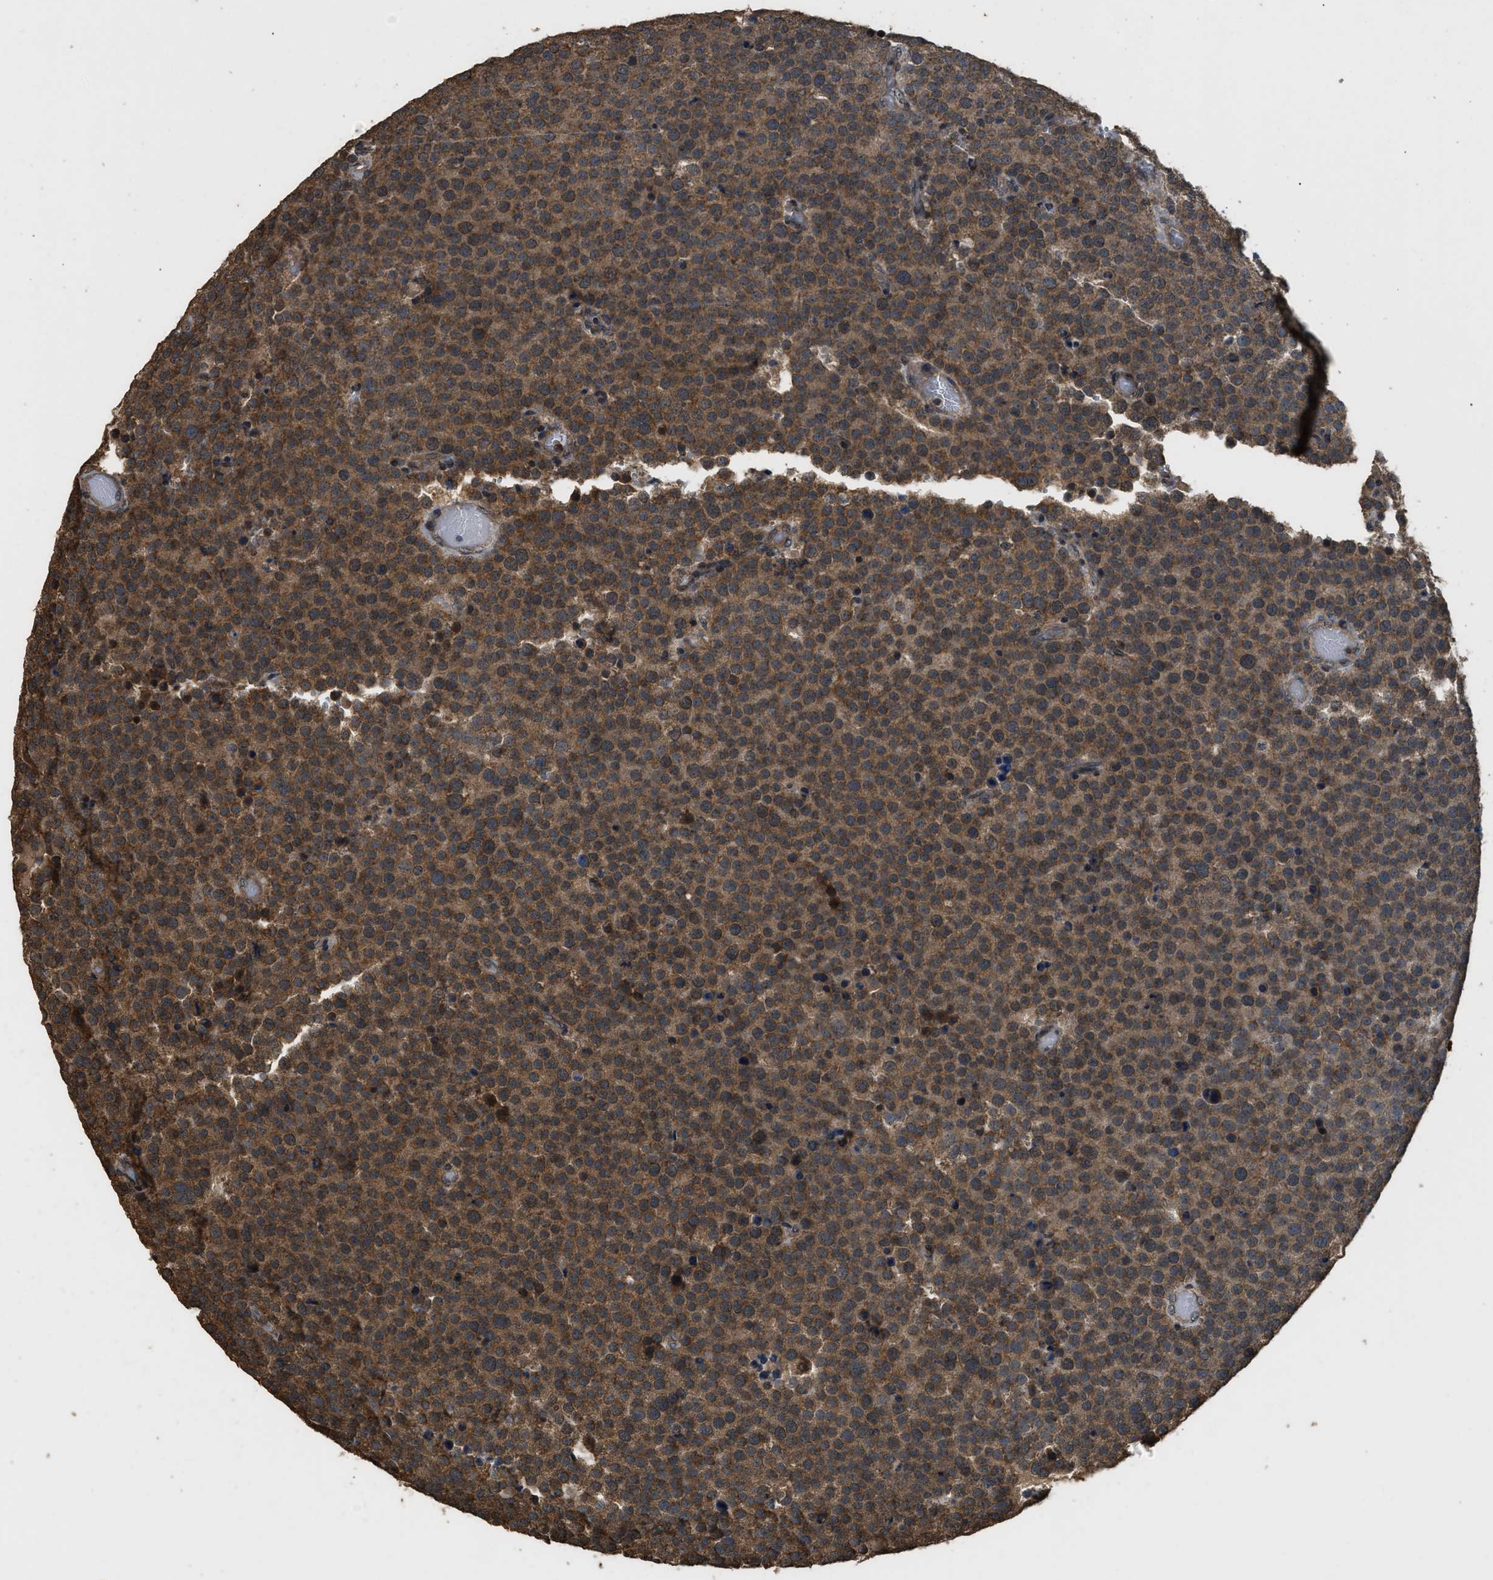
{"staining": {"intensity": "moderate", "quantity": ">75%", "location": "cytoplasmic/membranous"}, "tissue": "testis cancer", "cell_type": "Tumor cells", "image_type": "cancer", "snomed": [{"axis": "morphology", "description": "Normal tissue, NOS"}, {"axis": "morphology", "description": "Seminoma, NOS"}, {"axis": "topography", "description": "Testis"}], "caption": "About >75% of tumor cells in testis cancer (seminoma) demonstrate moderate cytoplasmic/membranous protein staining as visualized by brown immunohistochemical staining.", "gene": "DENND6B", "patient": {"sex": "male", "age": 71}}